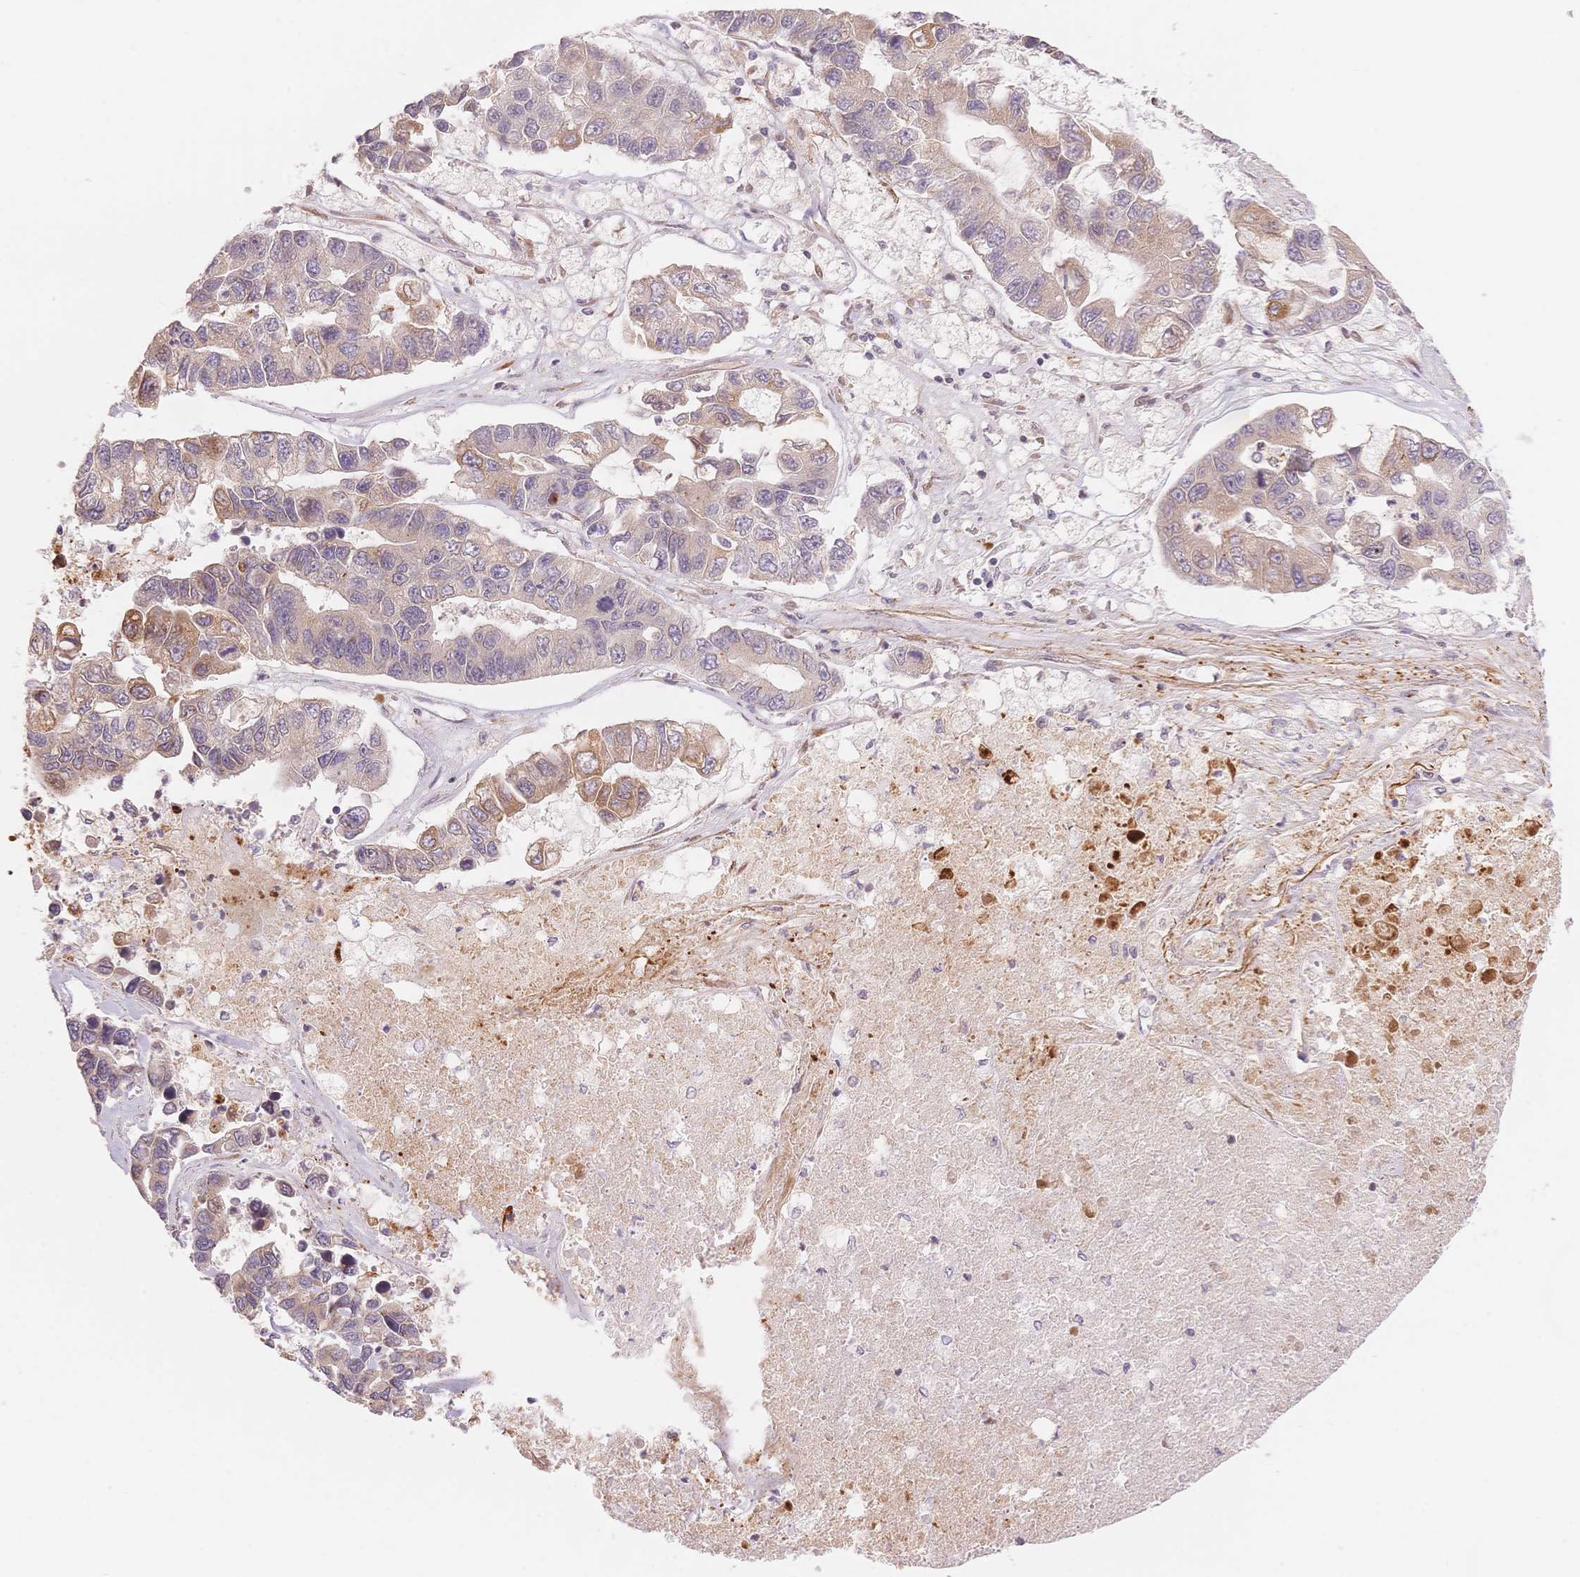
{"staining": {"intensity": "weak", "quantity": "25%-75%", "location": "cytoplasmic/membranous"}, "tissue": "lung cancer", "cell_type": "Tumor cells", "image_type": "cancer", "snomed": [{"axis": "morphology", "description": "Adenocarcinoma, NOS"}, {"axis": "topography", "description": "Bronchus"}, {"axis": "topography", "description": "Lung"}], "caption": "A brown stain labels weak cytoplasmic/membranous positivity of a protein in lung adenocarcinoma tumor cells.", "gene": "STK39", "patient": {"sex": "female", "age": 51}}